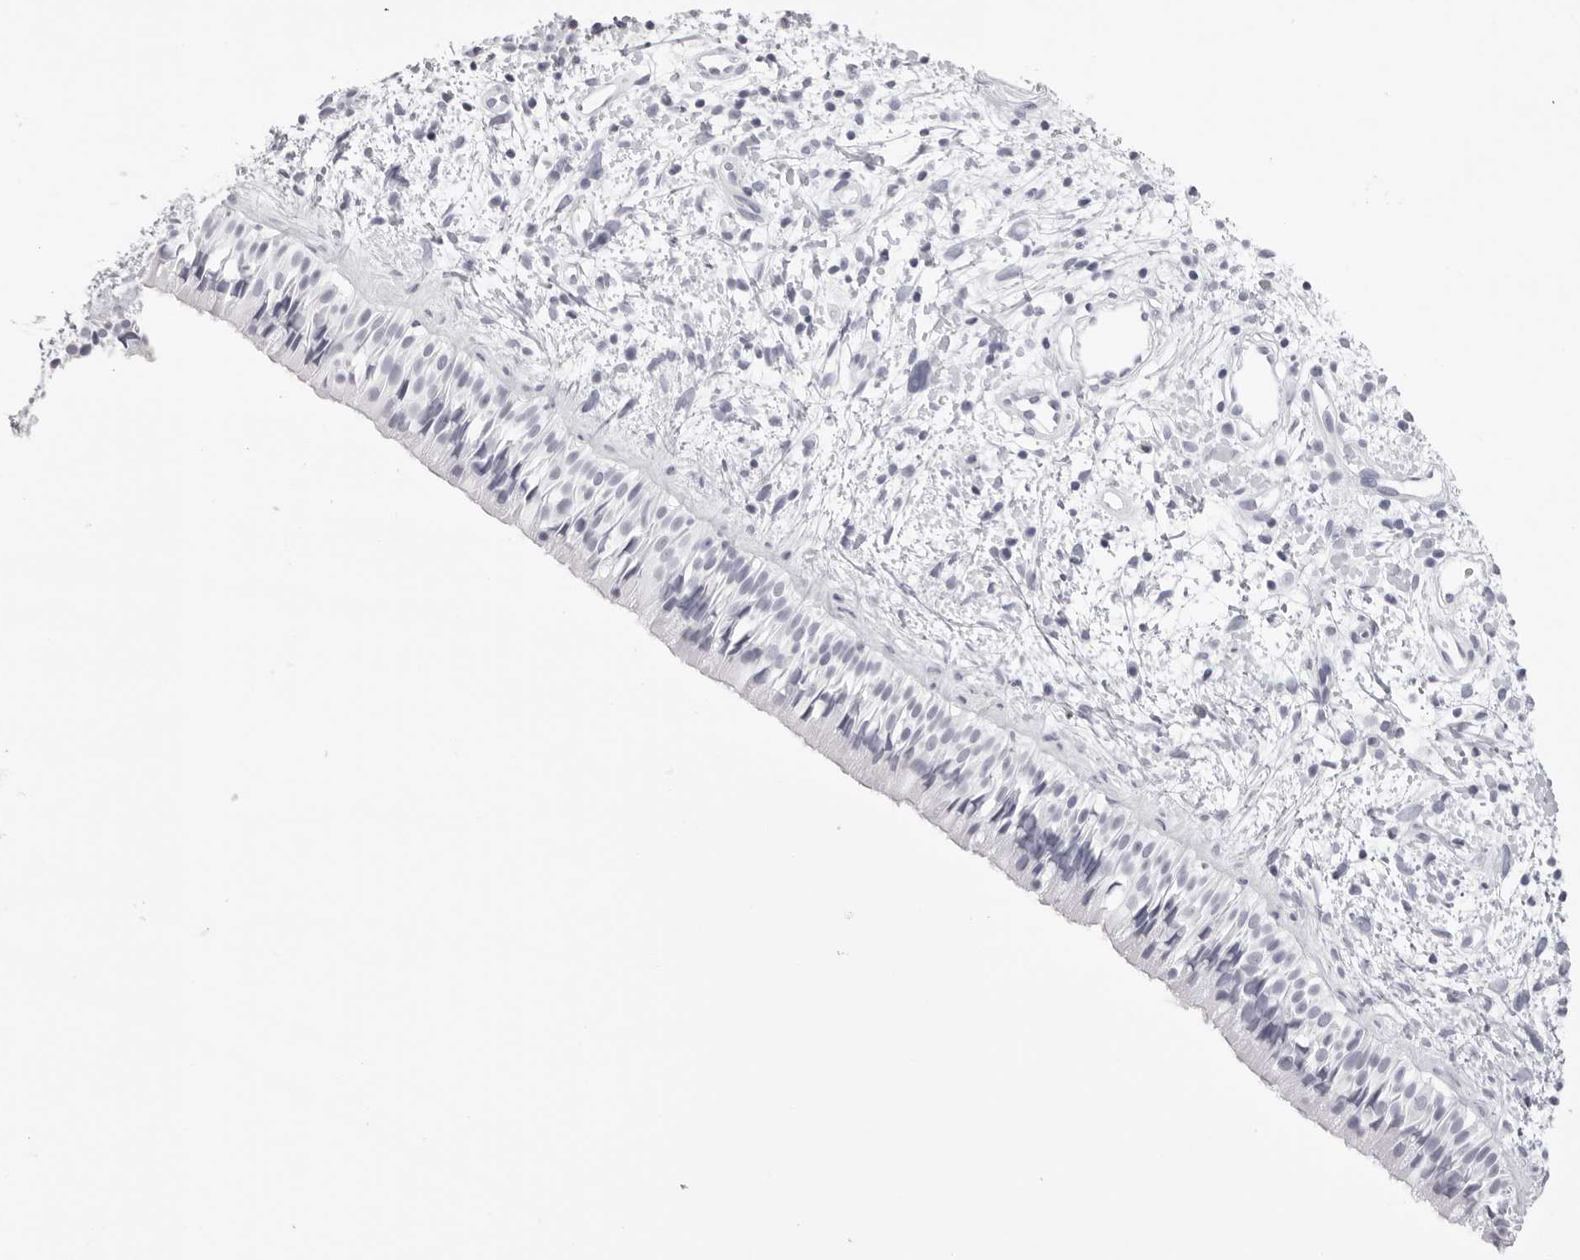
{"staining": {"intensity": "negative", "quantity": "none", "location": "none"}, "tissue": "nasopharynx", "cell_type": "Respiratory epithelial cells", "image_type": "normal", "snomed": [{"axis": "morphology", "description": "Normal tissue, NOS"}, {"axis": "topography", "description": "Nasopharynx"}], "caption": "An image of human nasopharynx is negative for staining in respiratory epithelial cells. (Stains: DAB (3,3'-diaminobenzidine) immunohistochemistry with hematoxylin counter stain, Microscopy: brightfield microscopy at high magnification).", "gene": "RHO", "patient": {"sex": "male", "age": 22}}